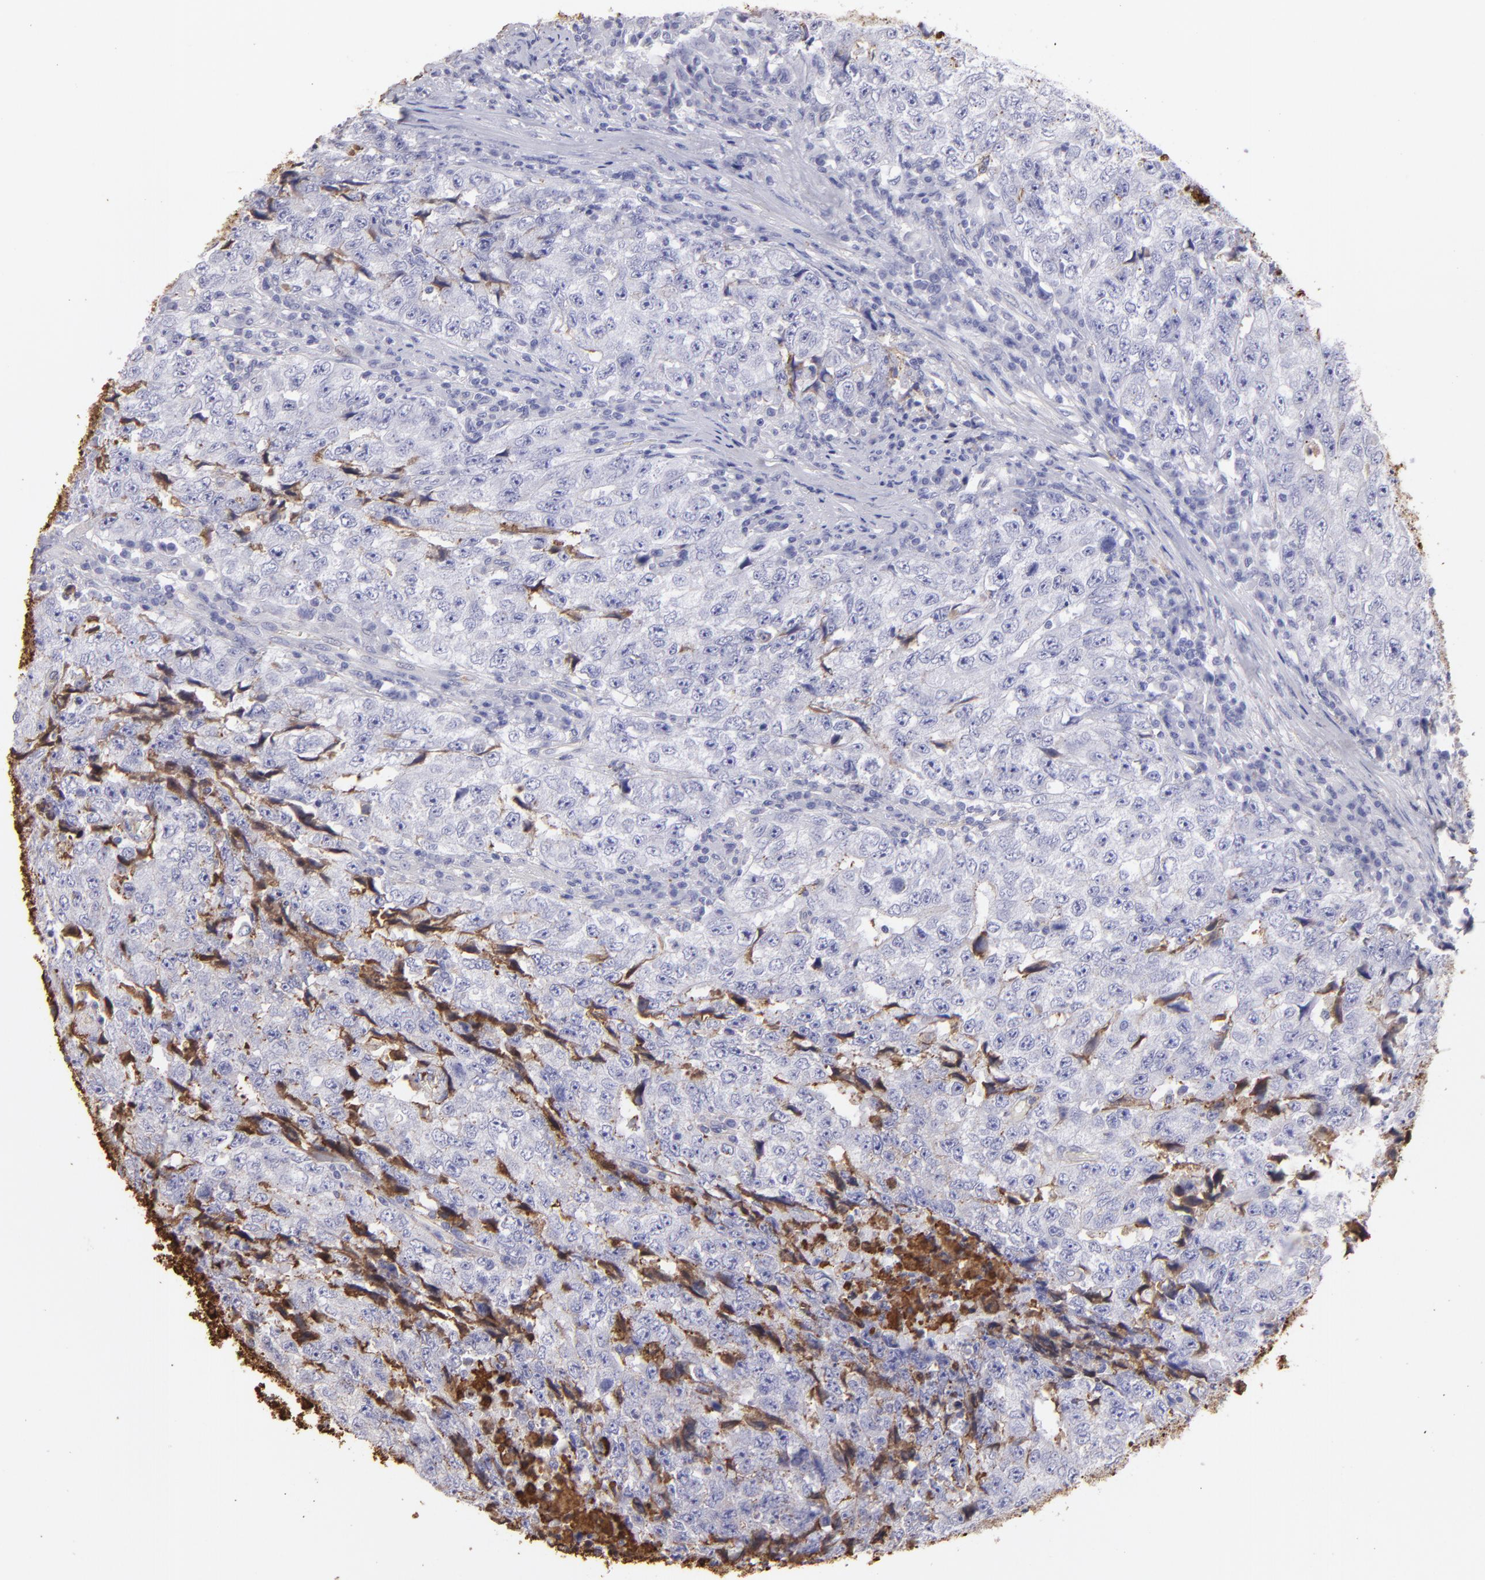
{"staining": {"intensity": "weak", "quantity": "25%-75%", "location": "cytoplasmic/membranous"}, "tissue": "testis cancer", "cell_type": "Tumor cells", "image_type": "cancer", "snomed": [{"axis": "morphology", "description": "Necrosis, NOS"}, {"axis": "morphology", "description": "Carcinoma, Embryonal, NOS"}, {"axis": "topography", "description": "Testis"}], "caption": "High-power microscopy captured an immunohistochemistry (IHC) image of testis cancer (embryonal carcinoma), revealing weak cytoplasmic/membranous staining in about 25%-75% of tumor cells.", "gene": "FGB", "patient": {"sex": "male", "age": 19}}